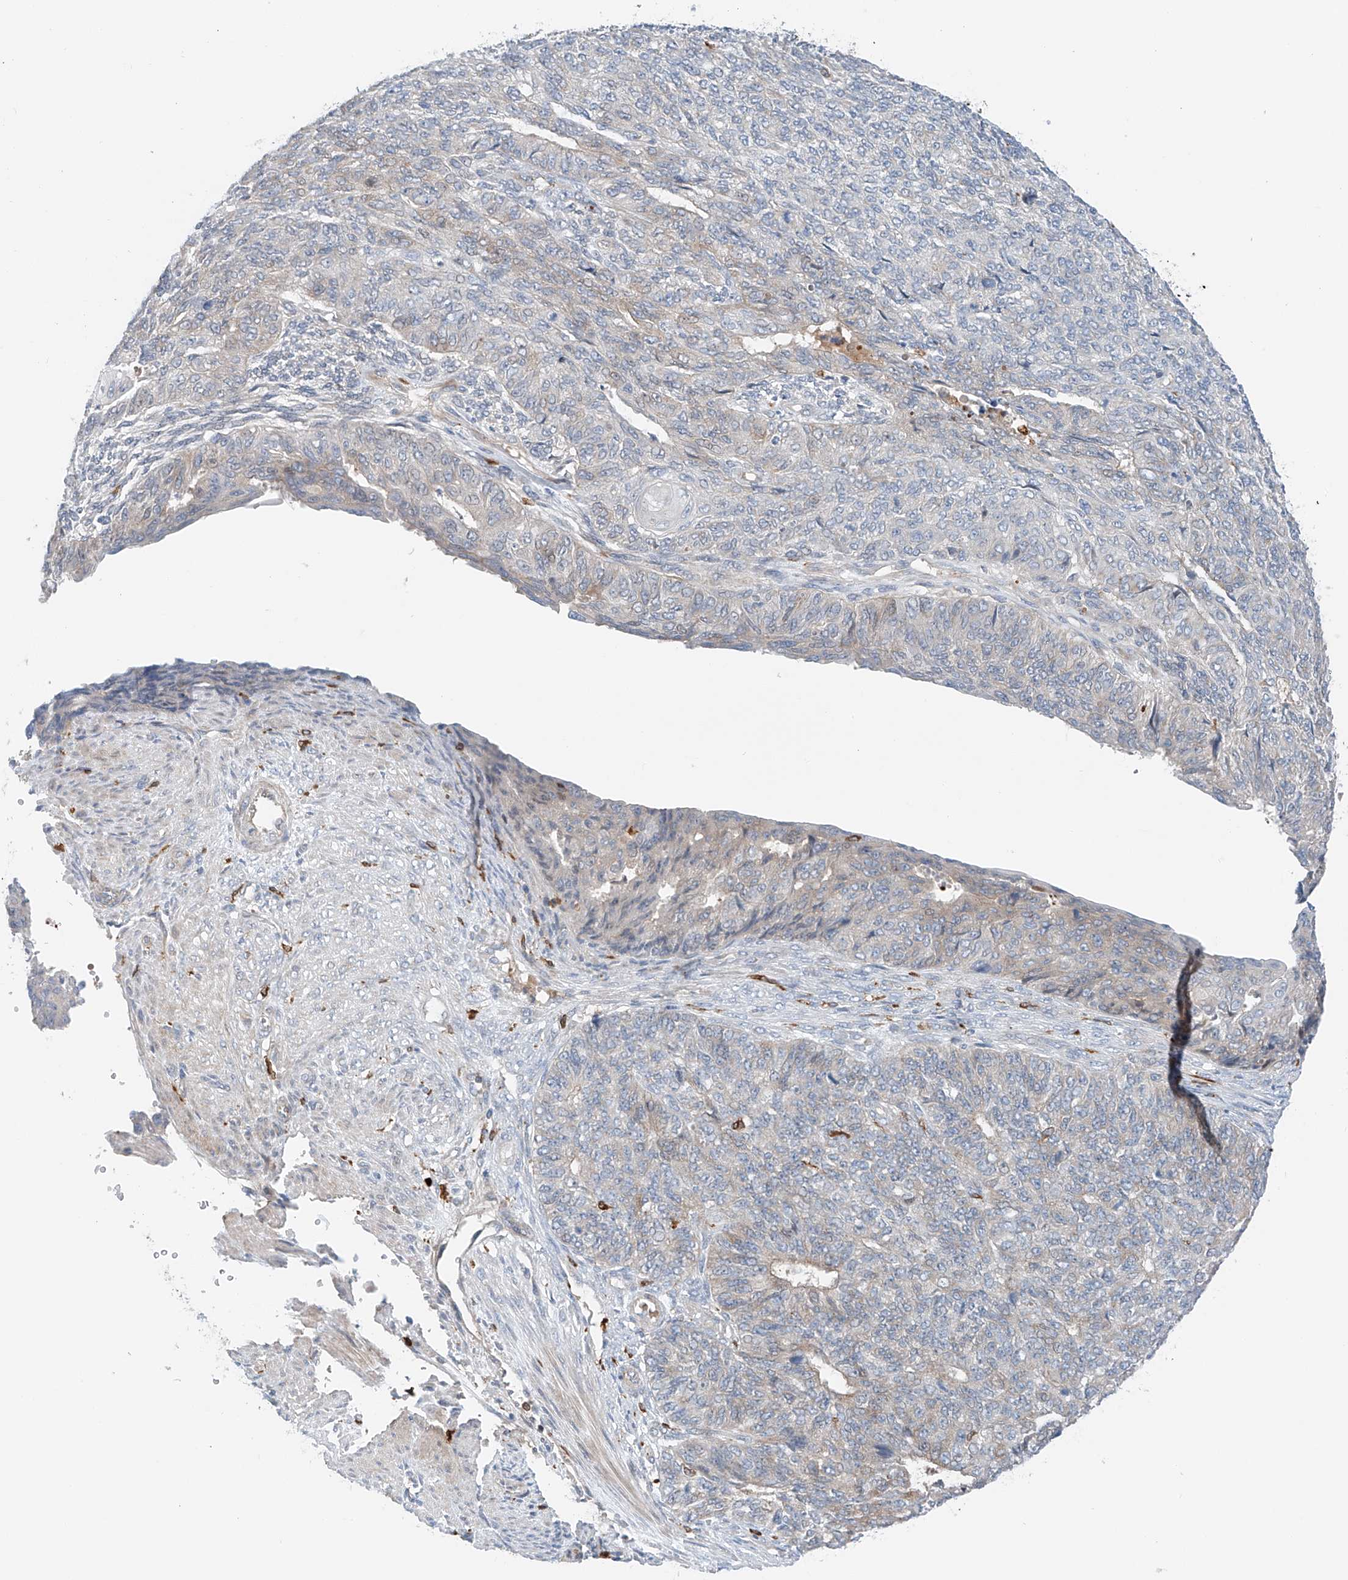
{"staining": {"intensity": "weak", "quantity": "<25%", "location": "cytoplasmic/membranous"}, "tissue": "endometrial cancer", "cell_type": "Tumor cells", "image_type": "cancer", "snomed": [{"axis": "morphology", "description": "Adenocarcinoma, NOS"}, {"axis": "topography", "description": "Endometrium"}], "caption": "There is no significant expression in tumor cells of endometrial cancer (adenocarcinoma).", "gene": "TBXAS1", "patient": {"sex": "female", "age": 32}}